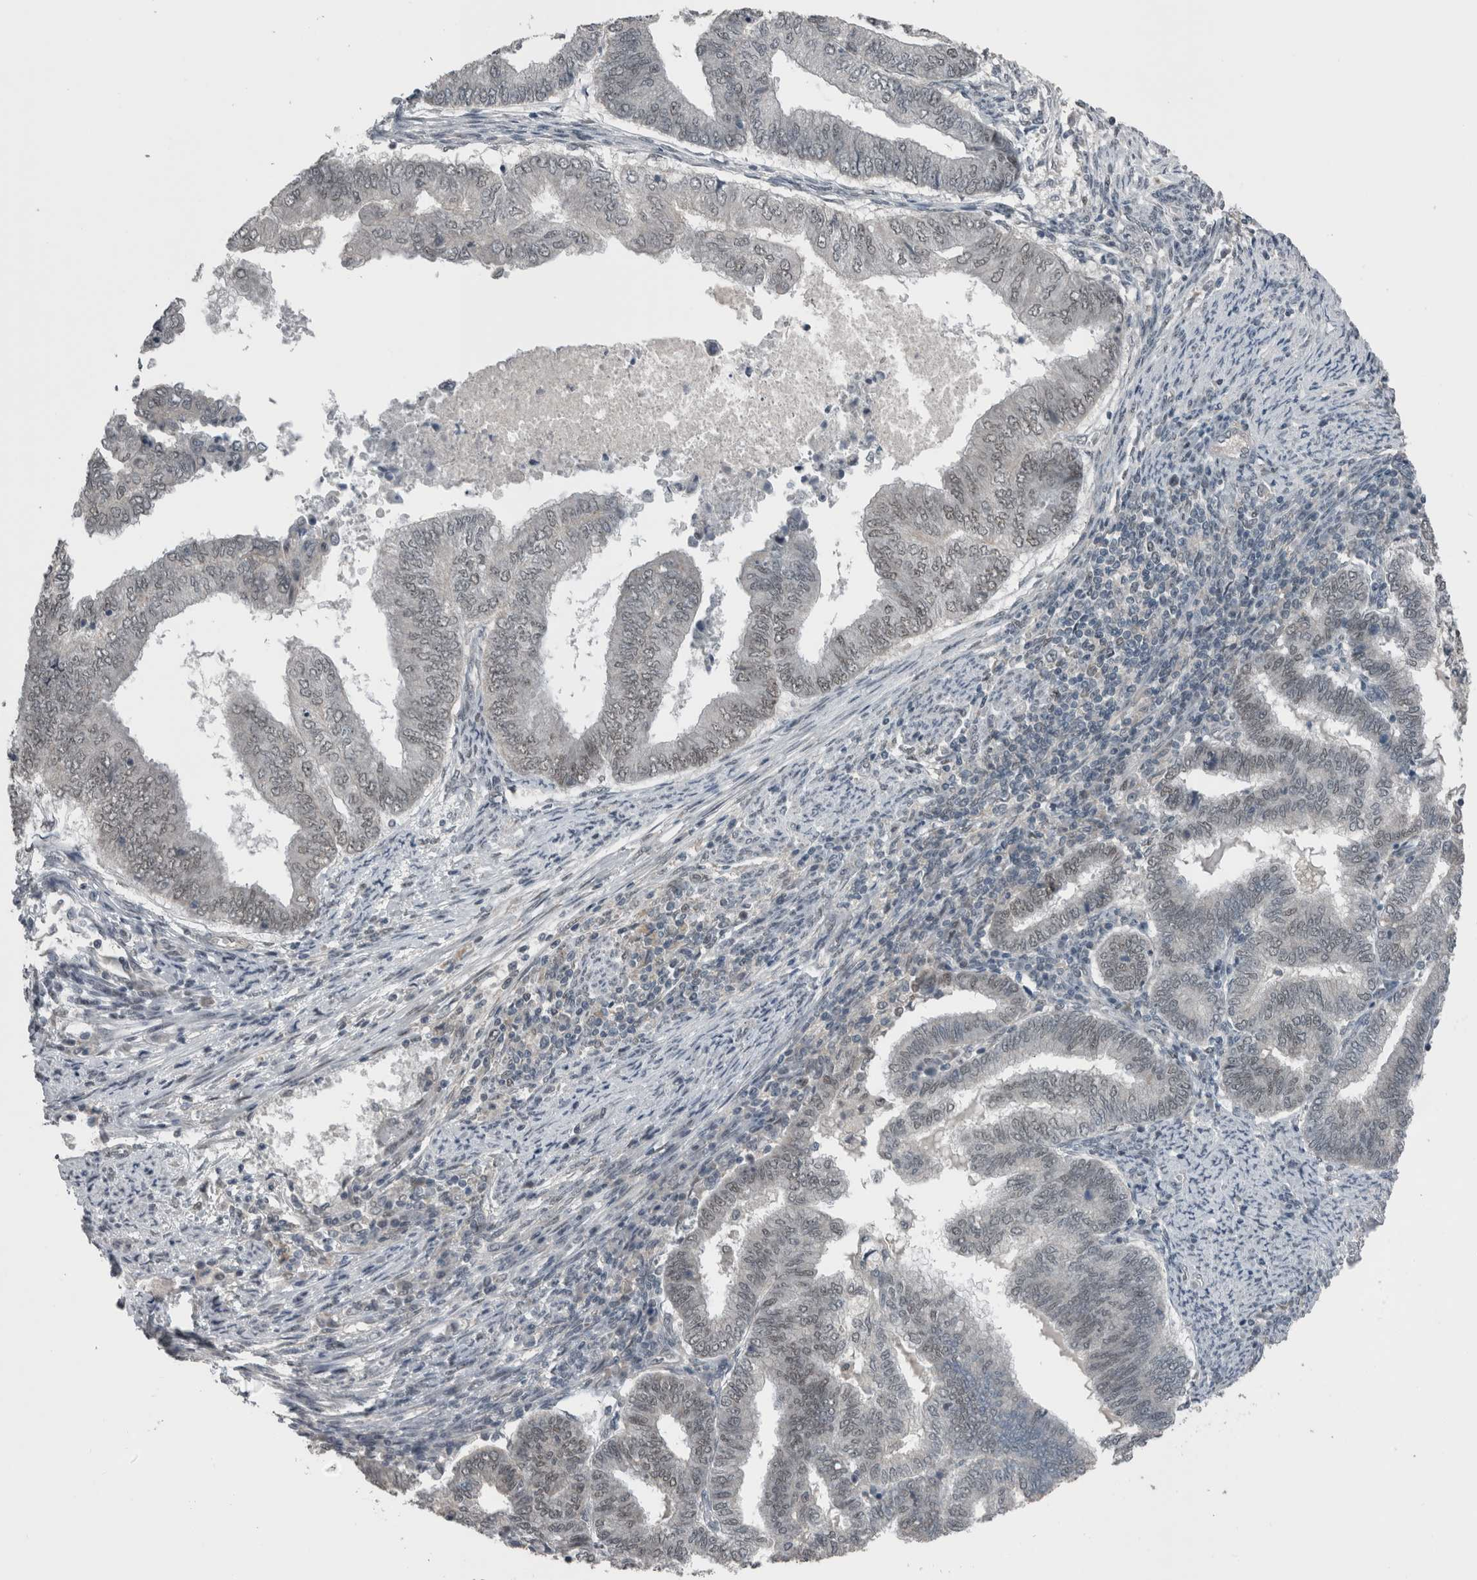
{"staining": {"intensity": "weak", "quantity": "<25%", "location": "nuclear"}, "tissue": "endometrial cancer", "cell_type": "Tumor cells", "image_type": "cancer", "snomed": [{"axis": "morphology", "description": "Polyp, NOS"}, {"axis": "morphology", "description": "Adenocarcinoma, NOS"}, {"axis": "morphology", "description": "Adenoma, NOS"}, {"axis": "topography", "description": "Endometrium"}], "caption": "DAB immunohistochemical staining of human polyp (endometrial) demonstrates no significant expression in tumor cells. (DAB (3,3'-diaminobenzidine) immunohistochemistry with hematoxylin counter stain).", "gene": "ZBTB21", "patient": {"sex": "female", "age": 79}}